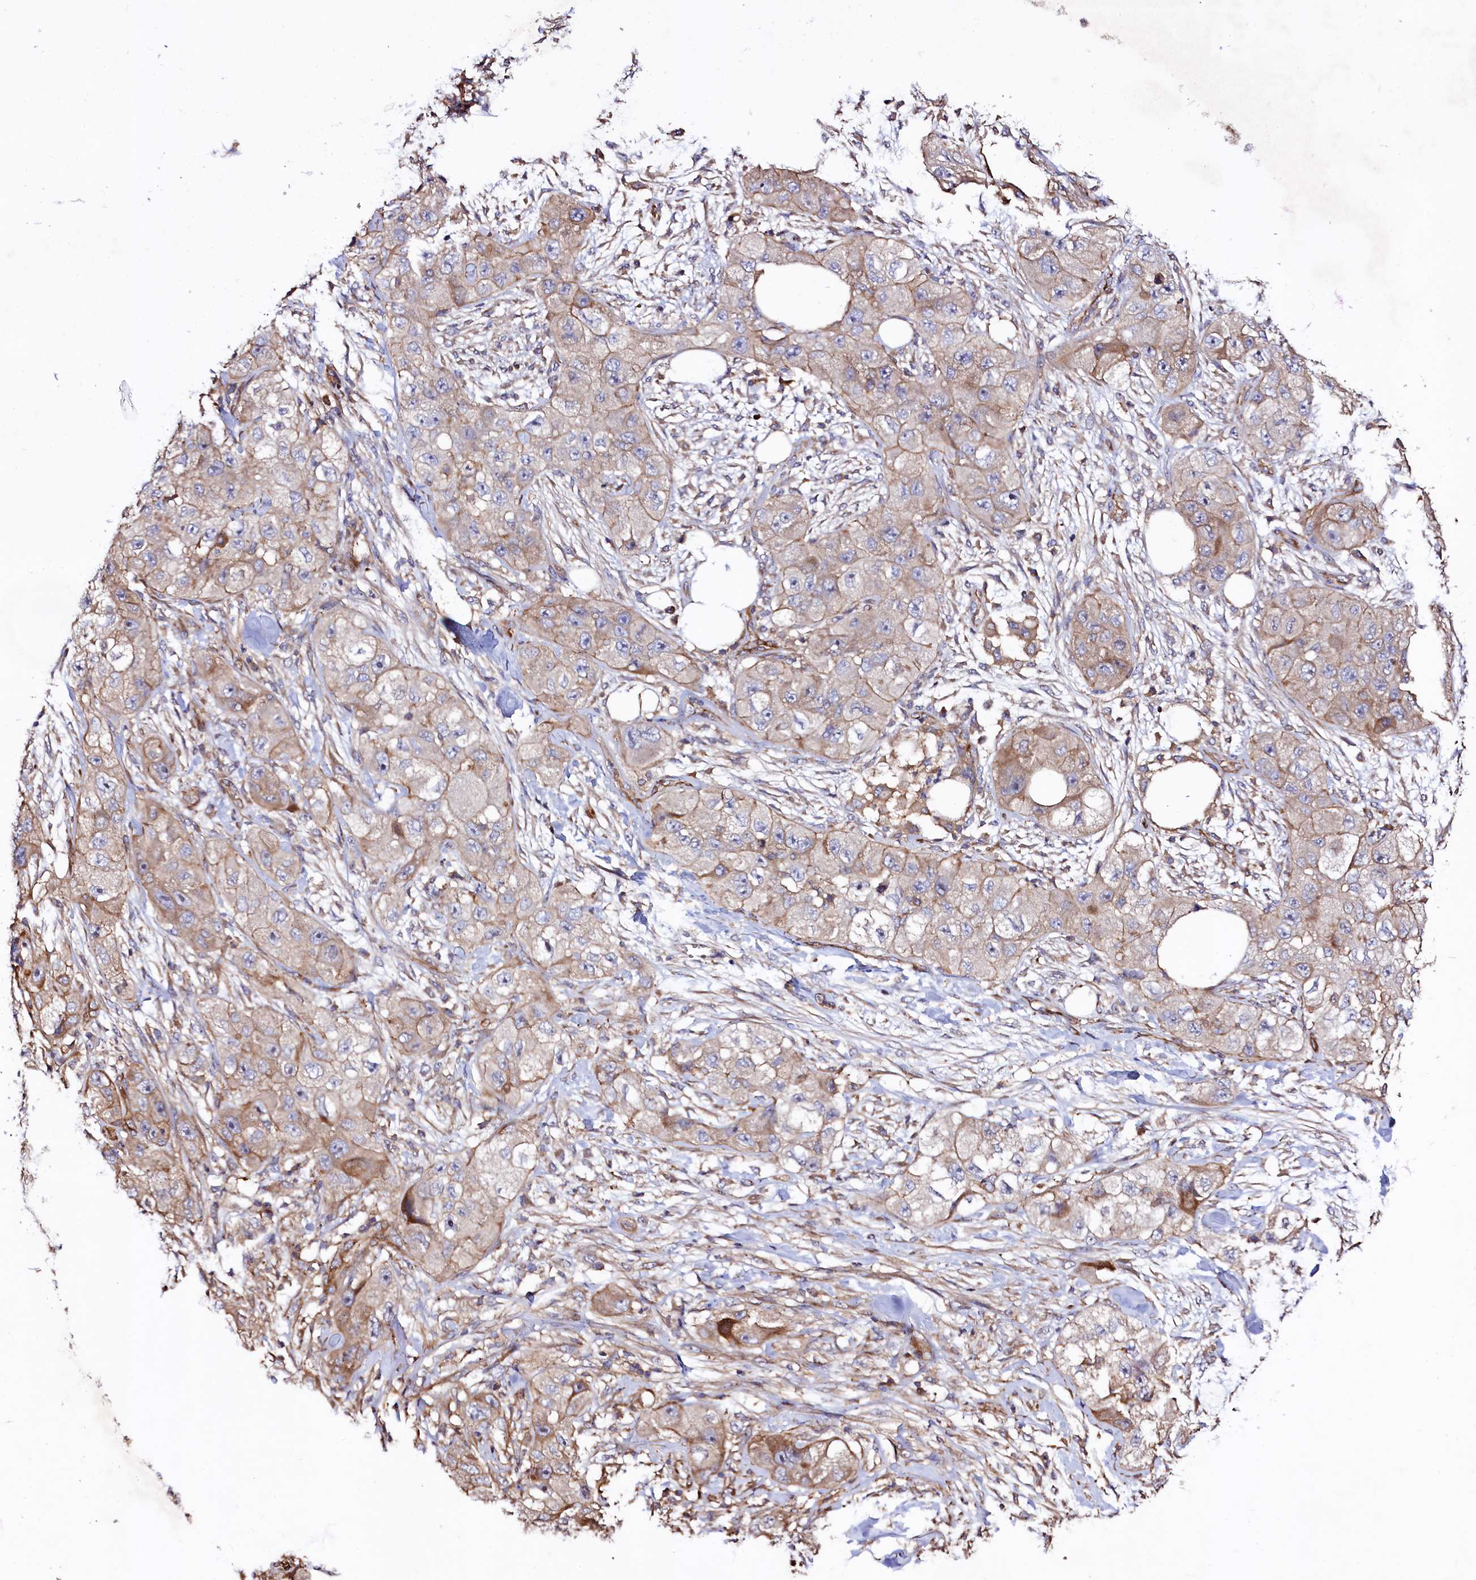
{"staining": {"intensity": "weak", "quantity": ">75%", "location": "cytoplasmic/membranous"}, "tissue": "skin cancer", "cell_type": "Tumor cells", "image_type": "cancer", "snomed": [{"axis": "morphology", "description": "Squamous cell carcinoma, NOS"}, {"axis": "topography", "description": "Skin"}, {"axis": "topography", "description": "Subcutis"}], "caption": "IHC of human squamous cell carcinoma (skin) shows low levels of weak cytoplasmic/membranous expression in about >75% of tumor cells.", "gene": "KLHDC4", "patient": {"sex": "male", "age": 73}}